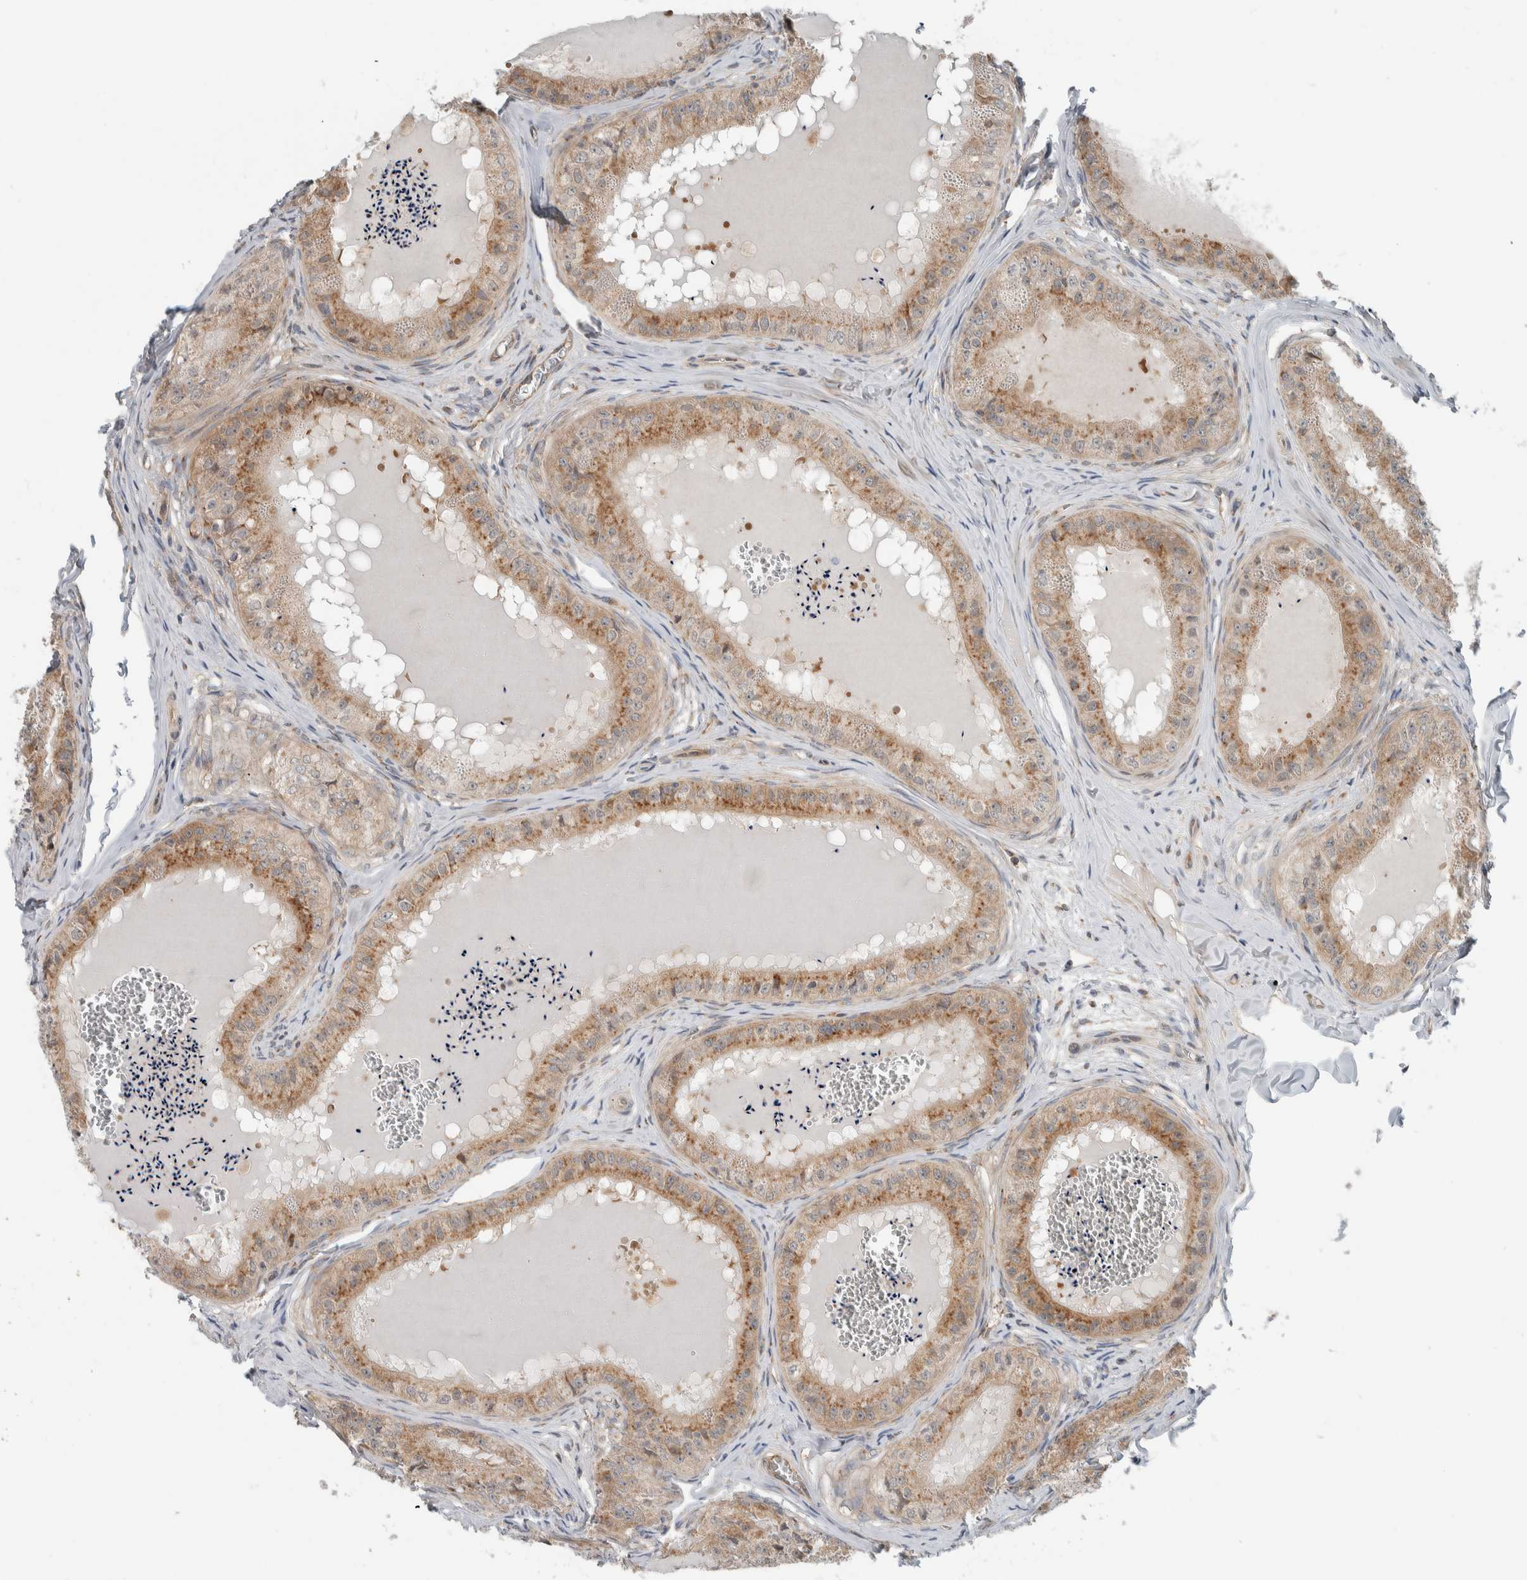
{"staining": {"intensity": "moderate", "quantity": ">75%", "location": "cytoplasmic/membranous"}, "tissue": "epididymis", "cell_type": "Glandular cells", "image_type": "normal", "snomed": [{"axis": "morphology", "description": "Normal tissue, NOS"}, {"axis": "topography", "description": "Epididymis"}], "caption": "A brown stain highlights moderate cytoplasmic/membranous expression of a protein in glandular cells of benign human epididymis.", "gene": "RERE", "patient": {"sex": "male", "age": 31}}